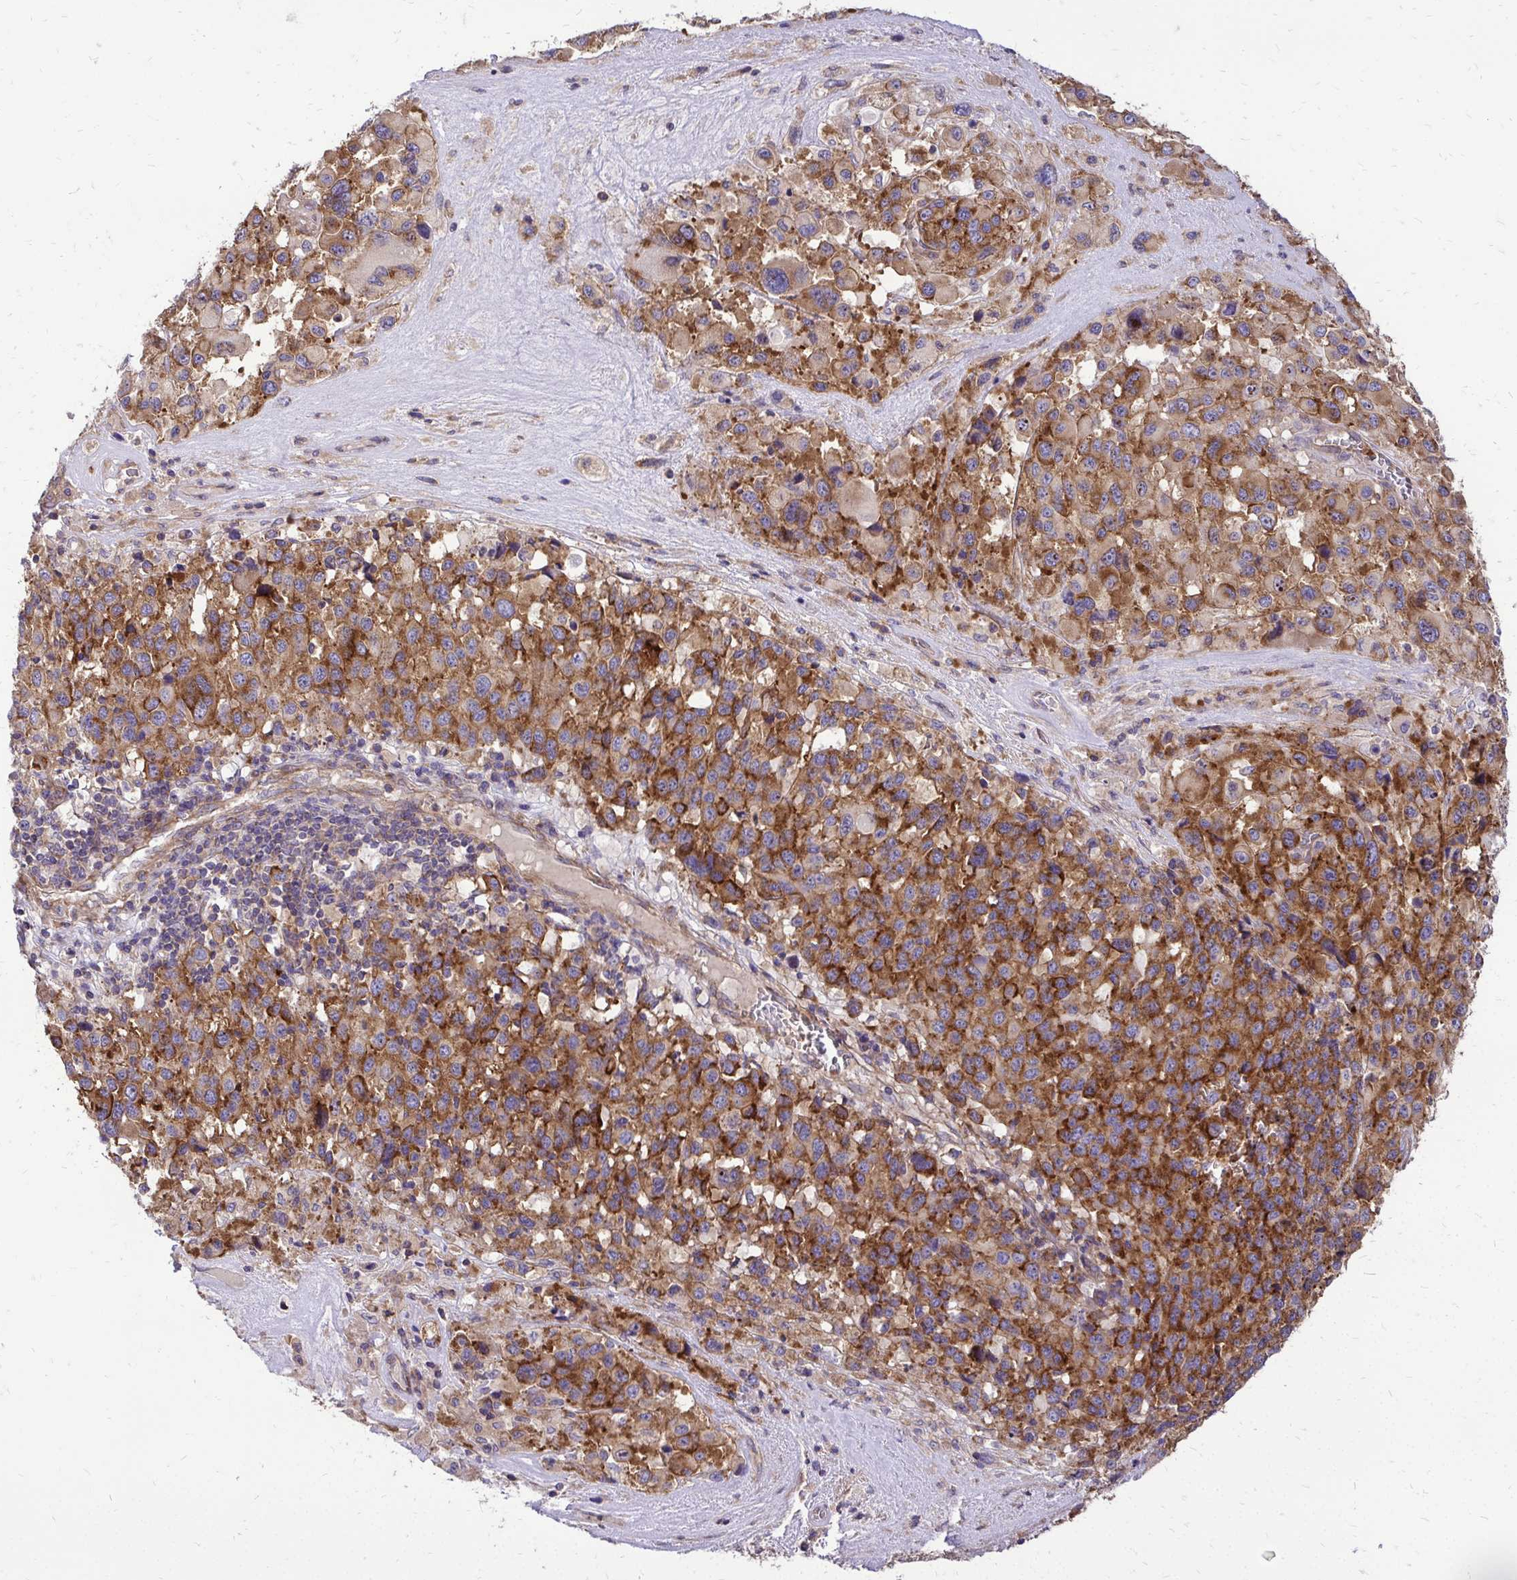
{"staining": {"intensity": "strong", "quantity": ">75%", "location": "cytoplasmic/membranous"}, "tissue": "melanoma", "cell_type": "Tumor cells", "image_type": "cancer", "snomed": [{"axis": "morphology", "description": "Malignant melanoma, Metastatic site"}, {"axis": "topography", "description": "Lymph node"}], "caption": "Protein staining exhibits strong cytoplasmic/membranous expression in about >75% of tumor cells in melanoma. (DAB (3,3'-diaminobenzidine) IHC with brightfield microscopy, high magnification).", "gene": "FMR1", "patient": {"sex": "female", "age": 65}}